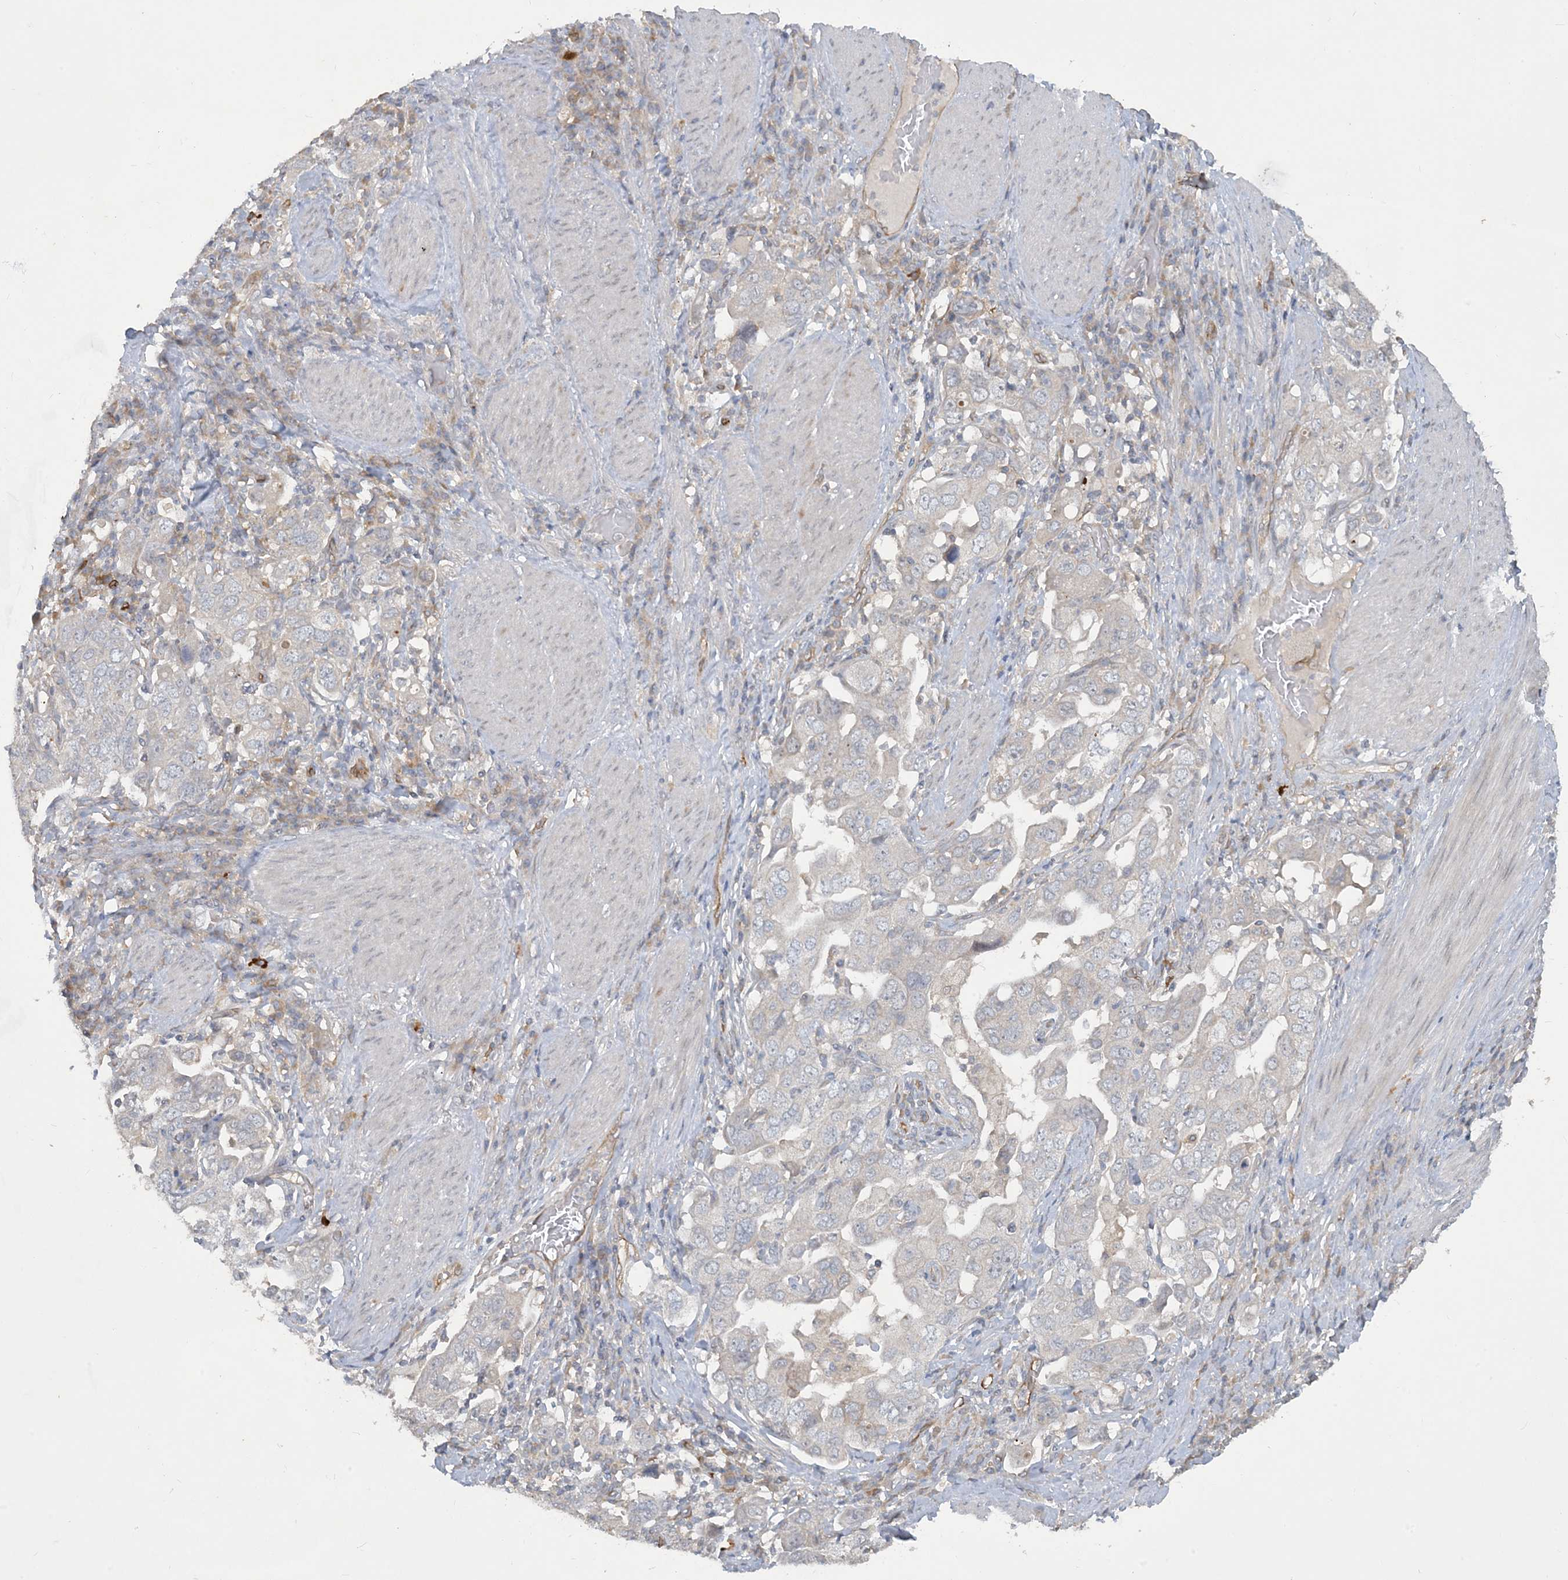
{"staining": {"intensity": "negative", "quantity": "none", "location": "none"}, "tissue": "stomach cancer", "cell_type": "Tumor cells", "image_type": "cancer", "snomed": [{"axis": "morphology", "description": "Adenocarcinoma, NOS"}, {"axis": "topography", "description": "Stomach, upper"}], "caption": "The immunohistochemistry histopathology image has no significant staining in tumor cells of stomach cancer (adenocarcinoma) tissue. The staining is performed using DAB brown chromogen with nuclei counter-stained in using hematoxylin.", "gene": "CDS1", "patient": {"sex": "male", "age": 62}}